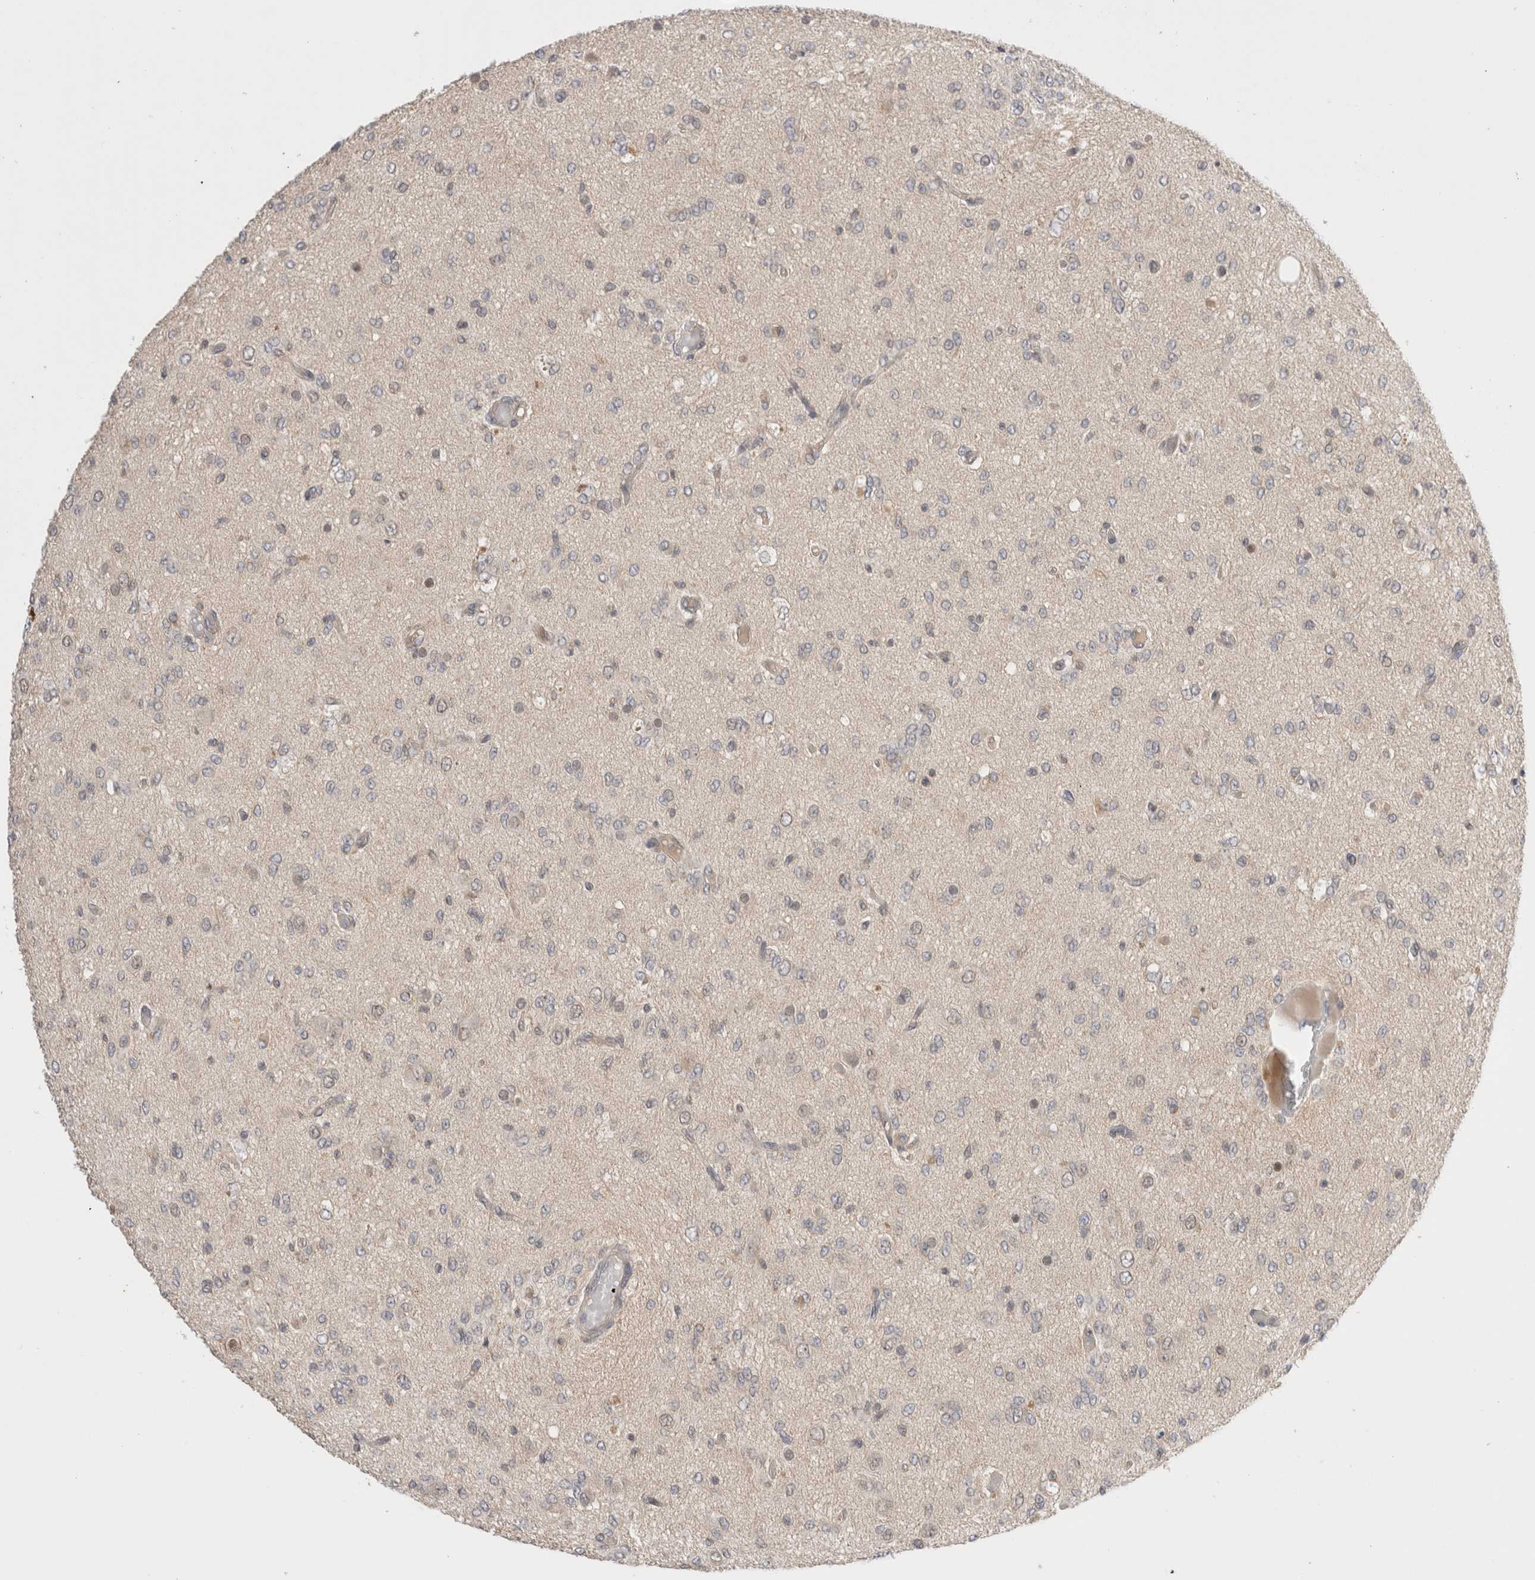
{"staining": {"intensity": "negative", "quantity": "none", "location": "none"}, "tissue": "glioma", "cell_type": "Tumor cells", "image_type": "cancer", "snomed": [{"axis": "morphology", "description": "Glioma, malignant, High grade"}, {"axis": "topography", "description": "Brain"}], "caption": "DAB (3,3'-diaminobenzidine) immunohistochemical staining of high-grade glioma (malignant) reveals no significant staining in tumor cells. (Brightfield microscopy of DAB immunohistochemistry (IHC) at high magnification).", "gene": "NFKB1", "patient": {"sex": "female", "age": 59}}